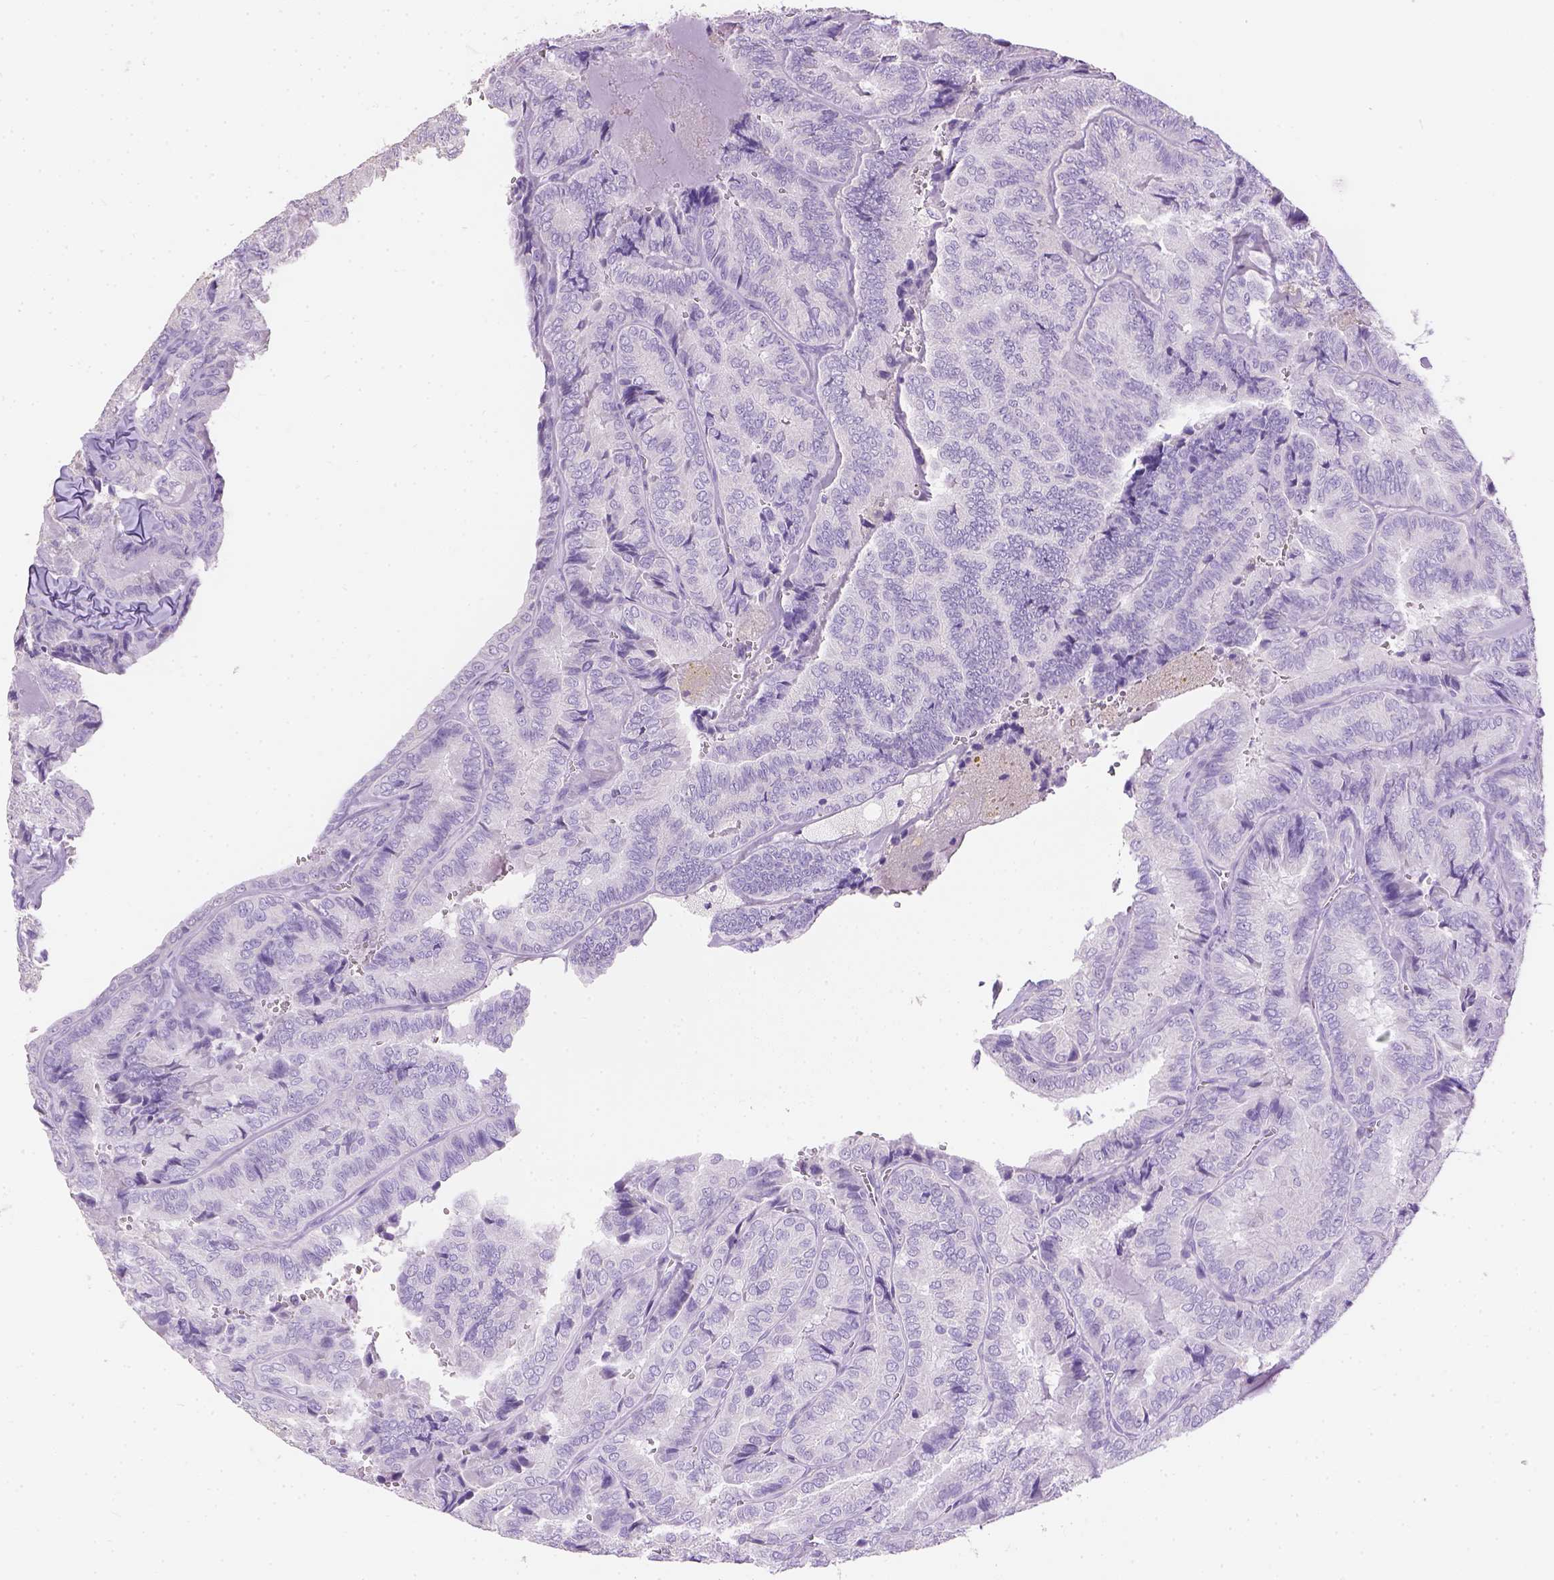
{"staining": {"intensity": "negative", "quantity": "none", "location": "none"}, "tissue": "thyroid cancer", "cell_type": "Tumor cells", "image_type": "cancer", "snomed": [{"axis": "morphology", "description": "Papillary adenocarcinoma, NOS"}, {"axis": "topography", "description": "Thyroid gland"}], "caption": "Thyroid cancer was stained to show a protein in brown. There is no significant positivity in tumor cells.", "gene": "TMEM38A", "patient": {"sex": "female", "age": 75}}